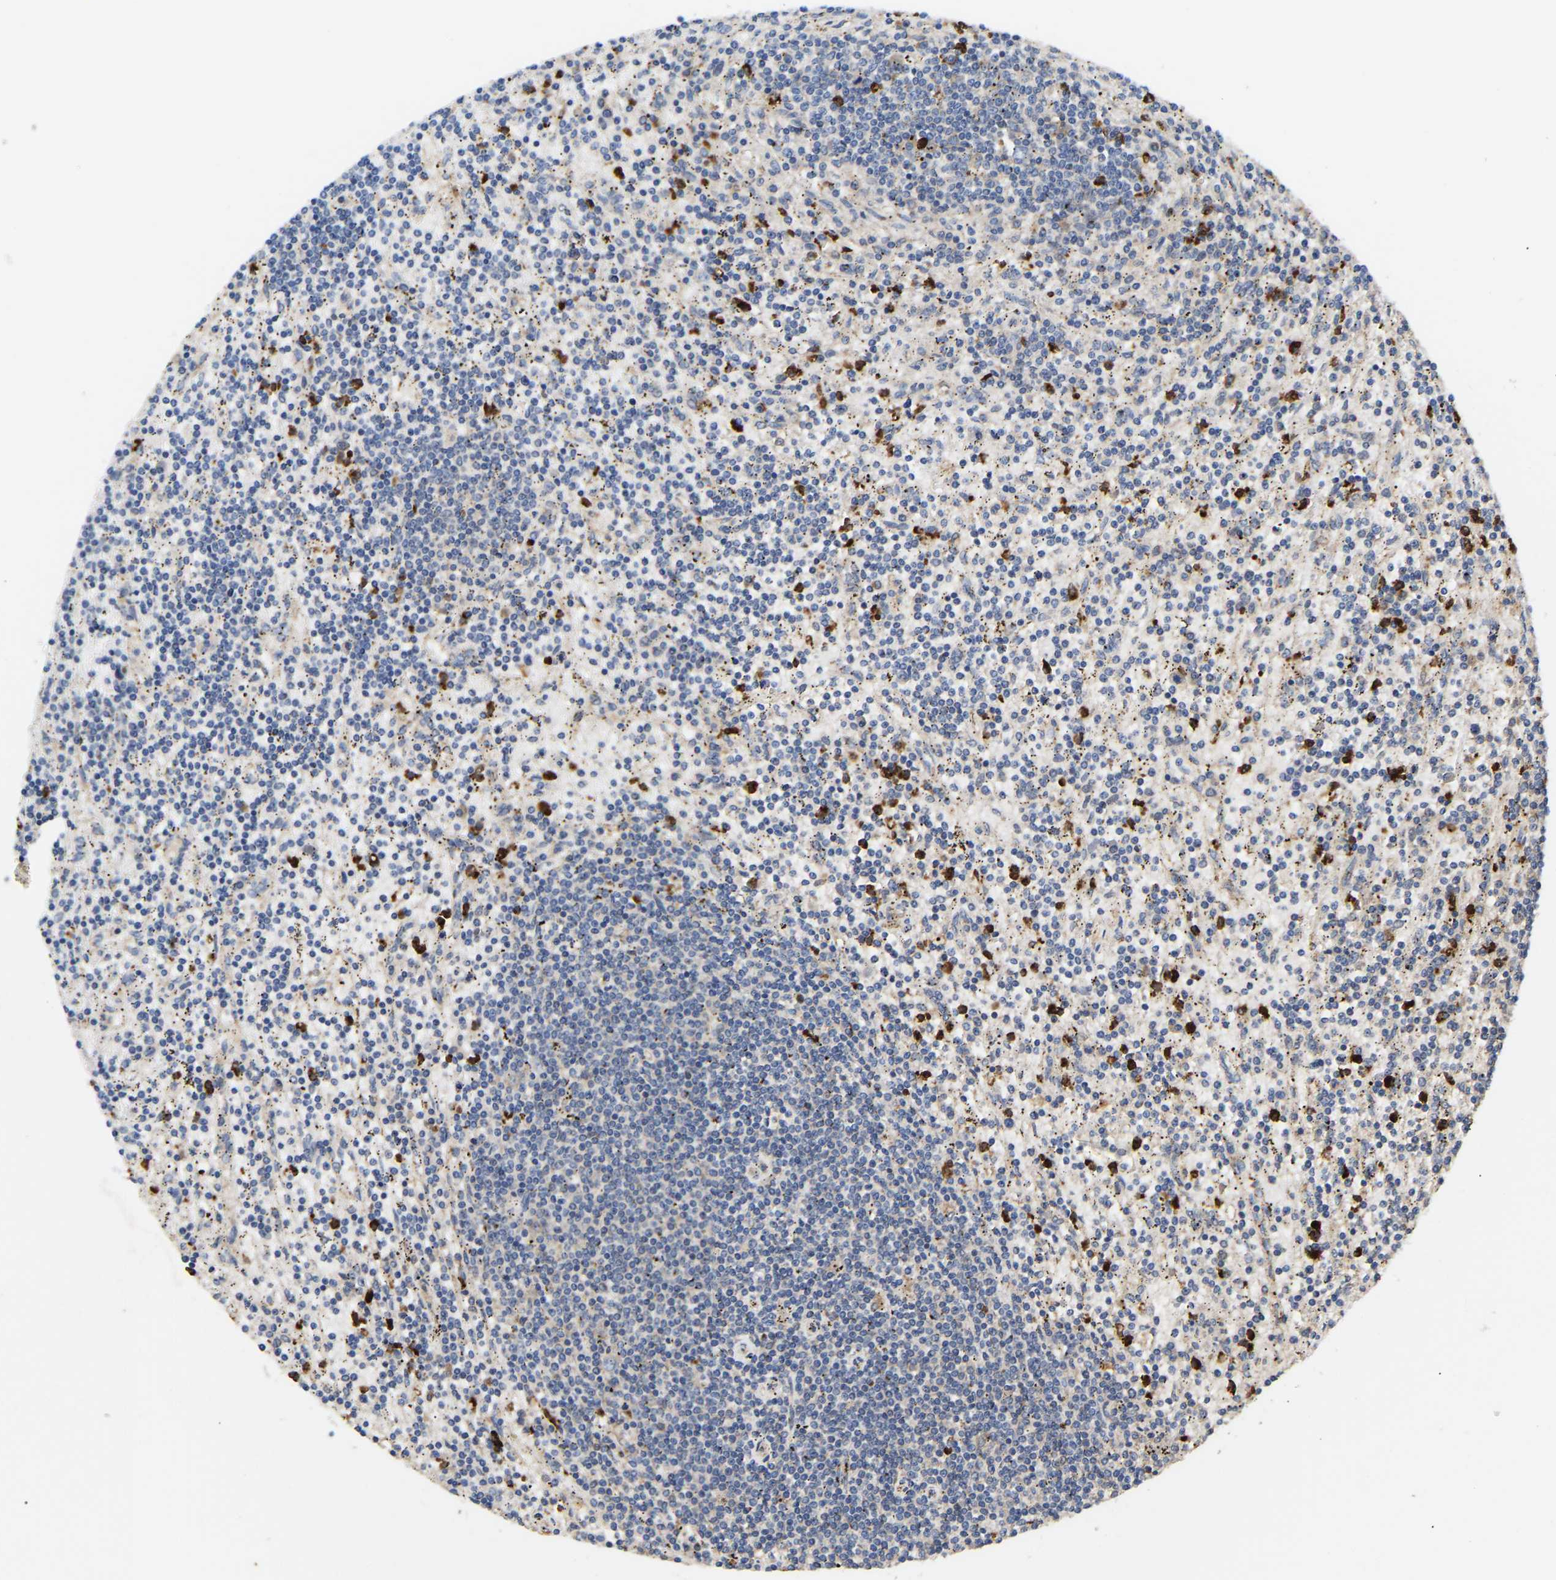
{"staining": {"intensity": "negative", "quantity": "none", "location": "none"}, "tissue": "lymphoma", "cell_type": "Tumor cells", "image_type": "cancer", "snomed": [{"axis": "morphology", "description": "Malignant lymphoma, non-Hodgkin's type, Low grade"}, {"axis": "topography", "description": "Spleen"}], "caption": "Protein analysis of lymphoma exhibits no significant expression in tumor cells.", "gene": "AIMP2", "patient": {"sex": "male", "age": 76}}